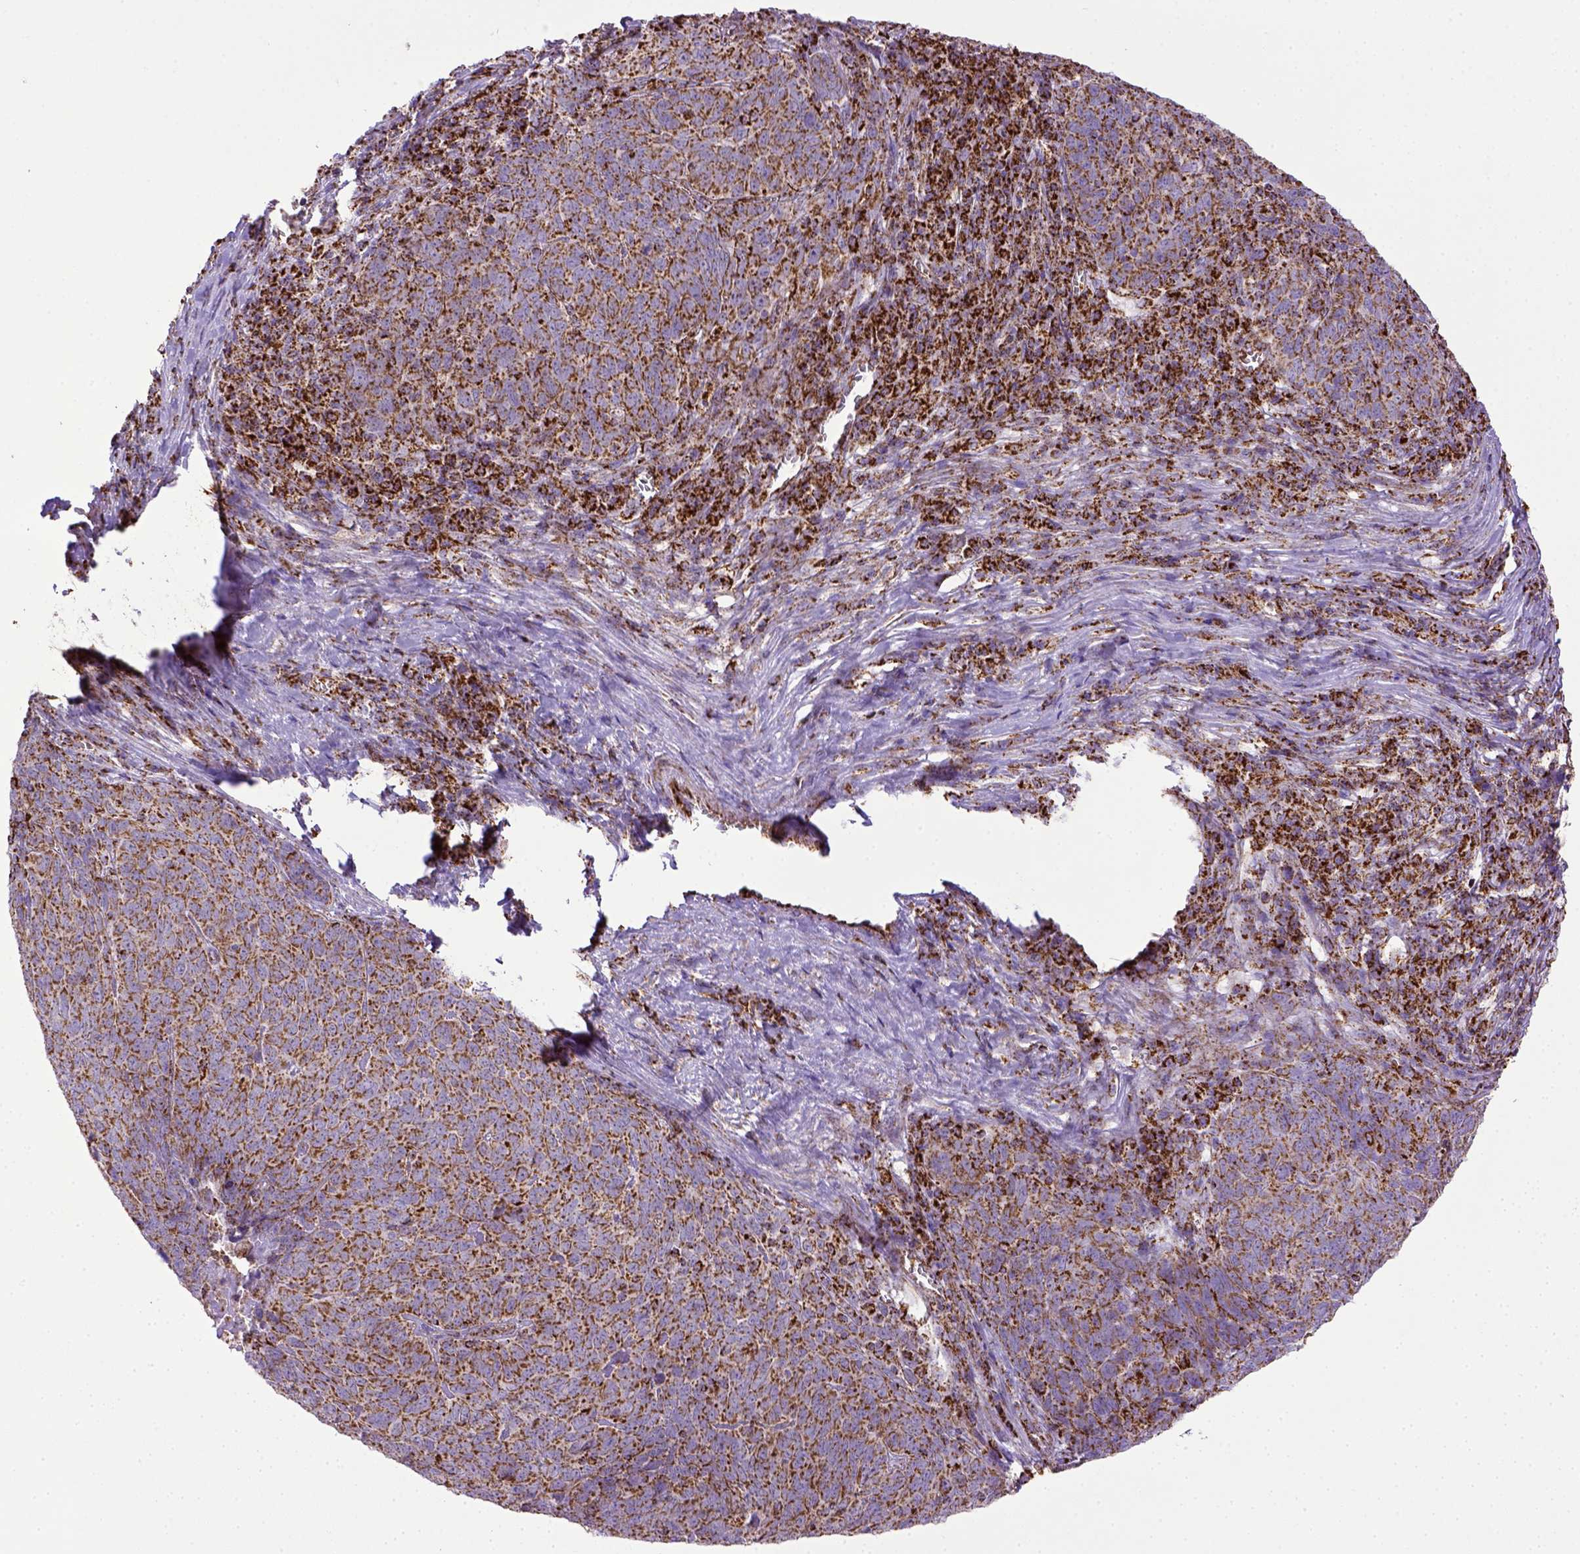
{"staining": {"intensity": "moderate", "quantity": ">75%", "location": "cytoplasmic/membranous"}, "tissue": "skin cancer", "cell_type": "Tumor cells", "image_type": "cancer", "snomed": [{"axis": "morphology", "description": "Squamous cell carcinoma, NOS"}, {"axis": "topography", "description": "Skin"}, {"axis": "topography", "description": "Anal"}], "caption": "A histopathology image showing moderate cytoplasmic/membranous staining in about >75% of tumor cells in skin squamous cell carcinoma, as visualized by brown immunohistochemical staining.", "gene": "MT-CO1", "patient": {"sex": "female", "age": 51}}